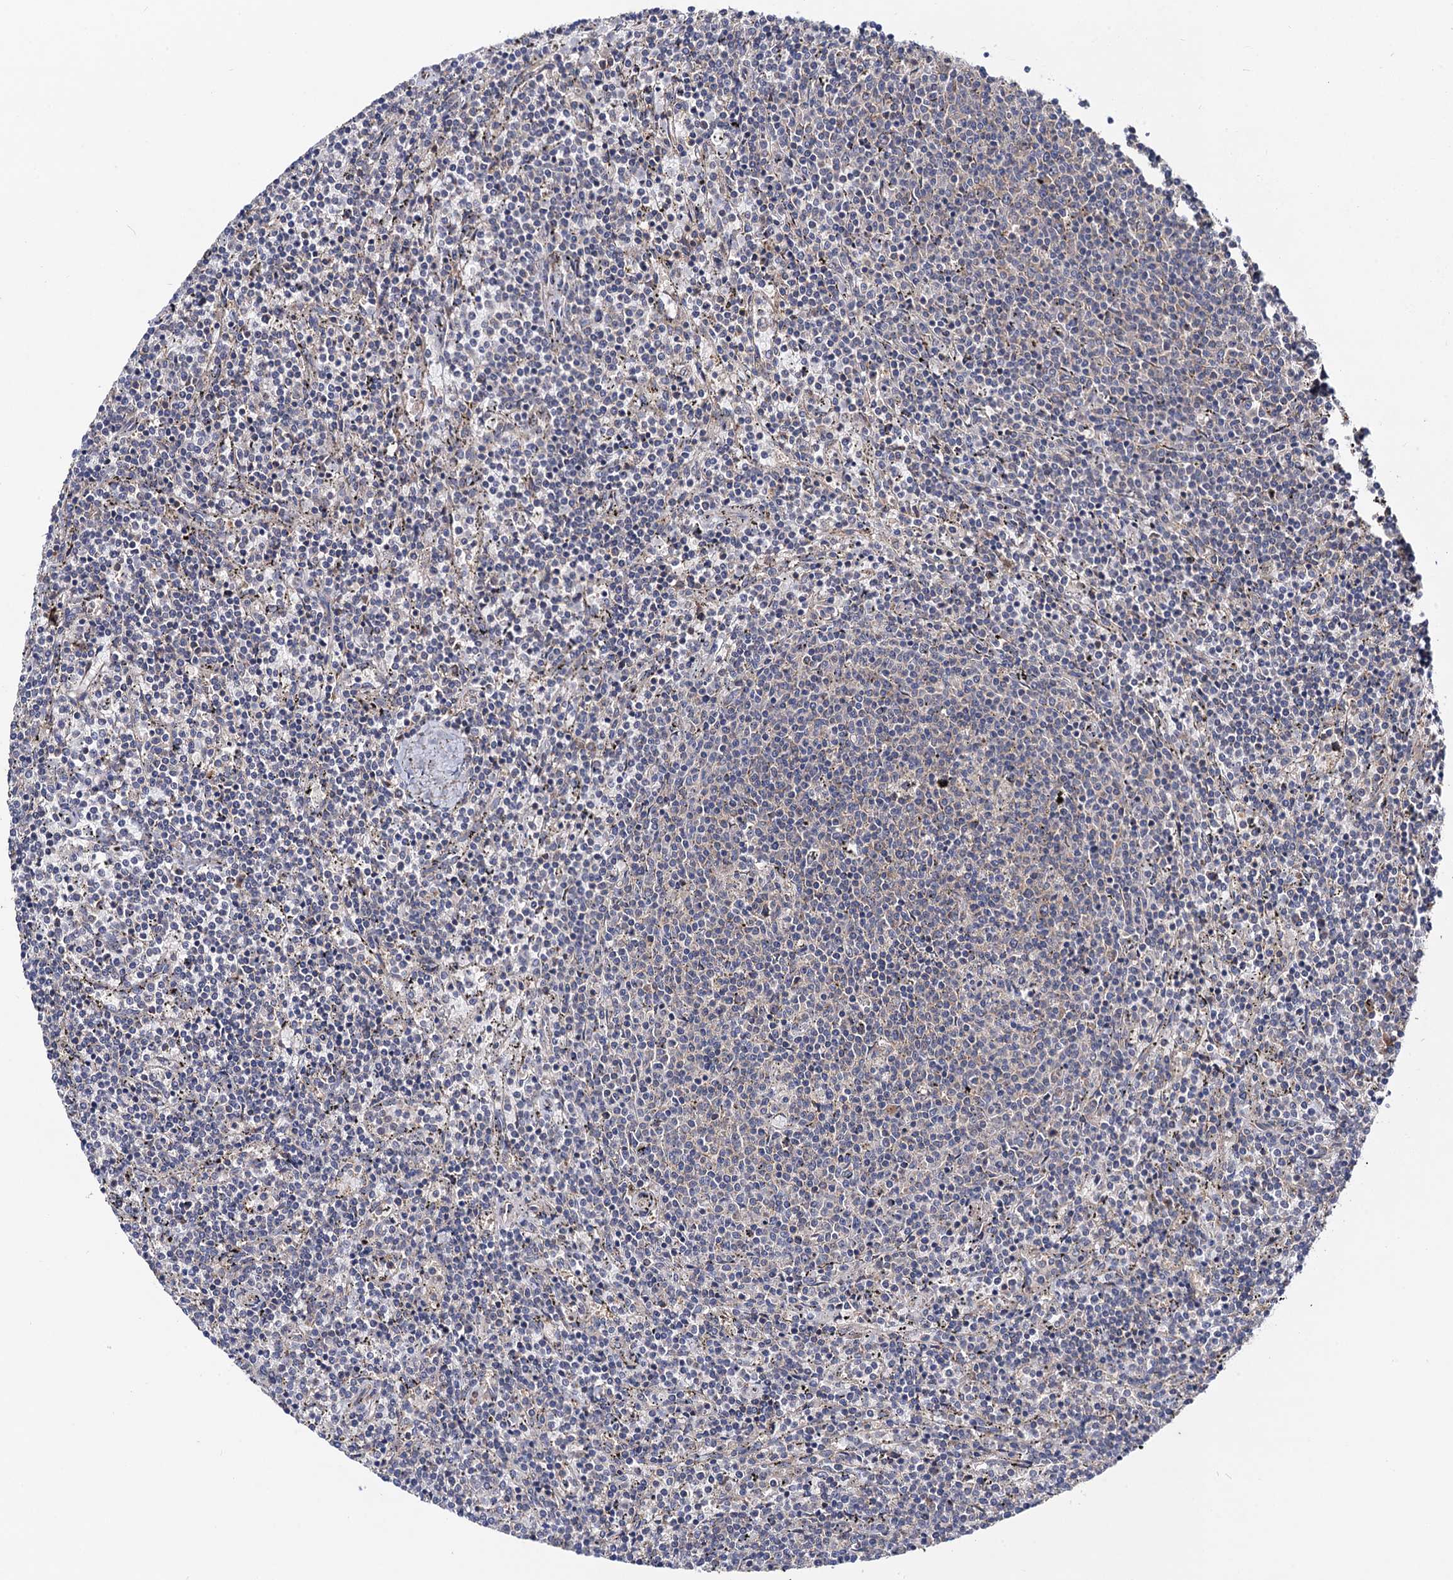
{"staining": {"intensity": "negative", "quantity": "none", "location": "none"}, "tissue": "lymphoma", "cell_type": "Tumor cells", "image_type": "cancer", "snomed": [{"axis": "morphology", "description": "Malignant lymphoma, non-Hodgkin's type, Low grade"}, {"axis": "topography", "description": "Spleen"}], "caption": "The histopathology image shows no significant staining in tumor cells of malignant lymphoma, non-Hodgkin's type (low-grade). (DAB (3,3'-diaminobenzidine) IHC, high magnification).", "gene": "DYDC1", "patient": {"sex": "female", "age": 50}}